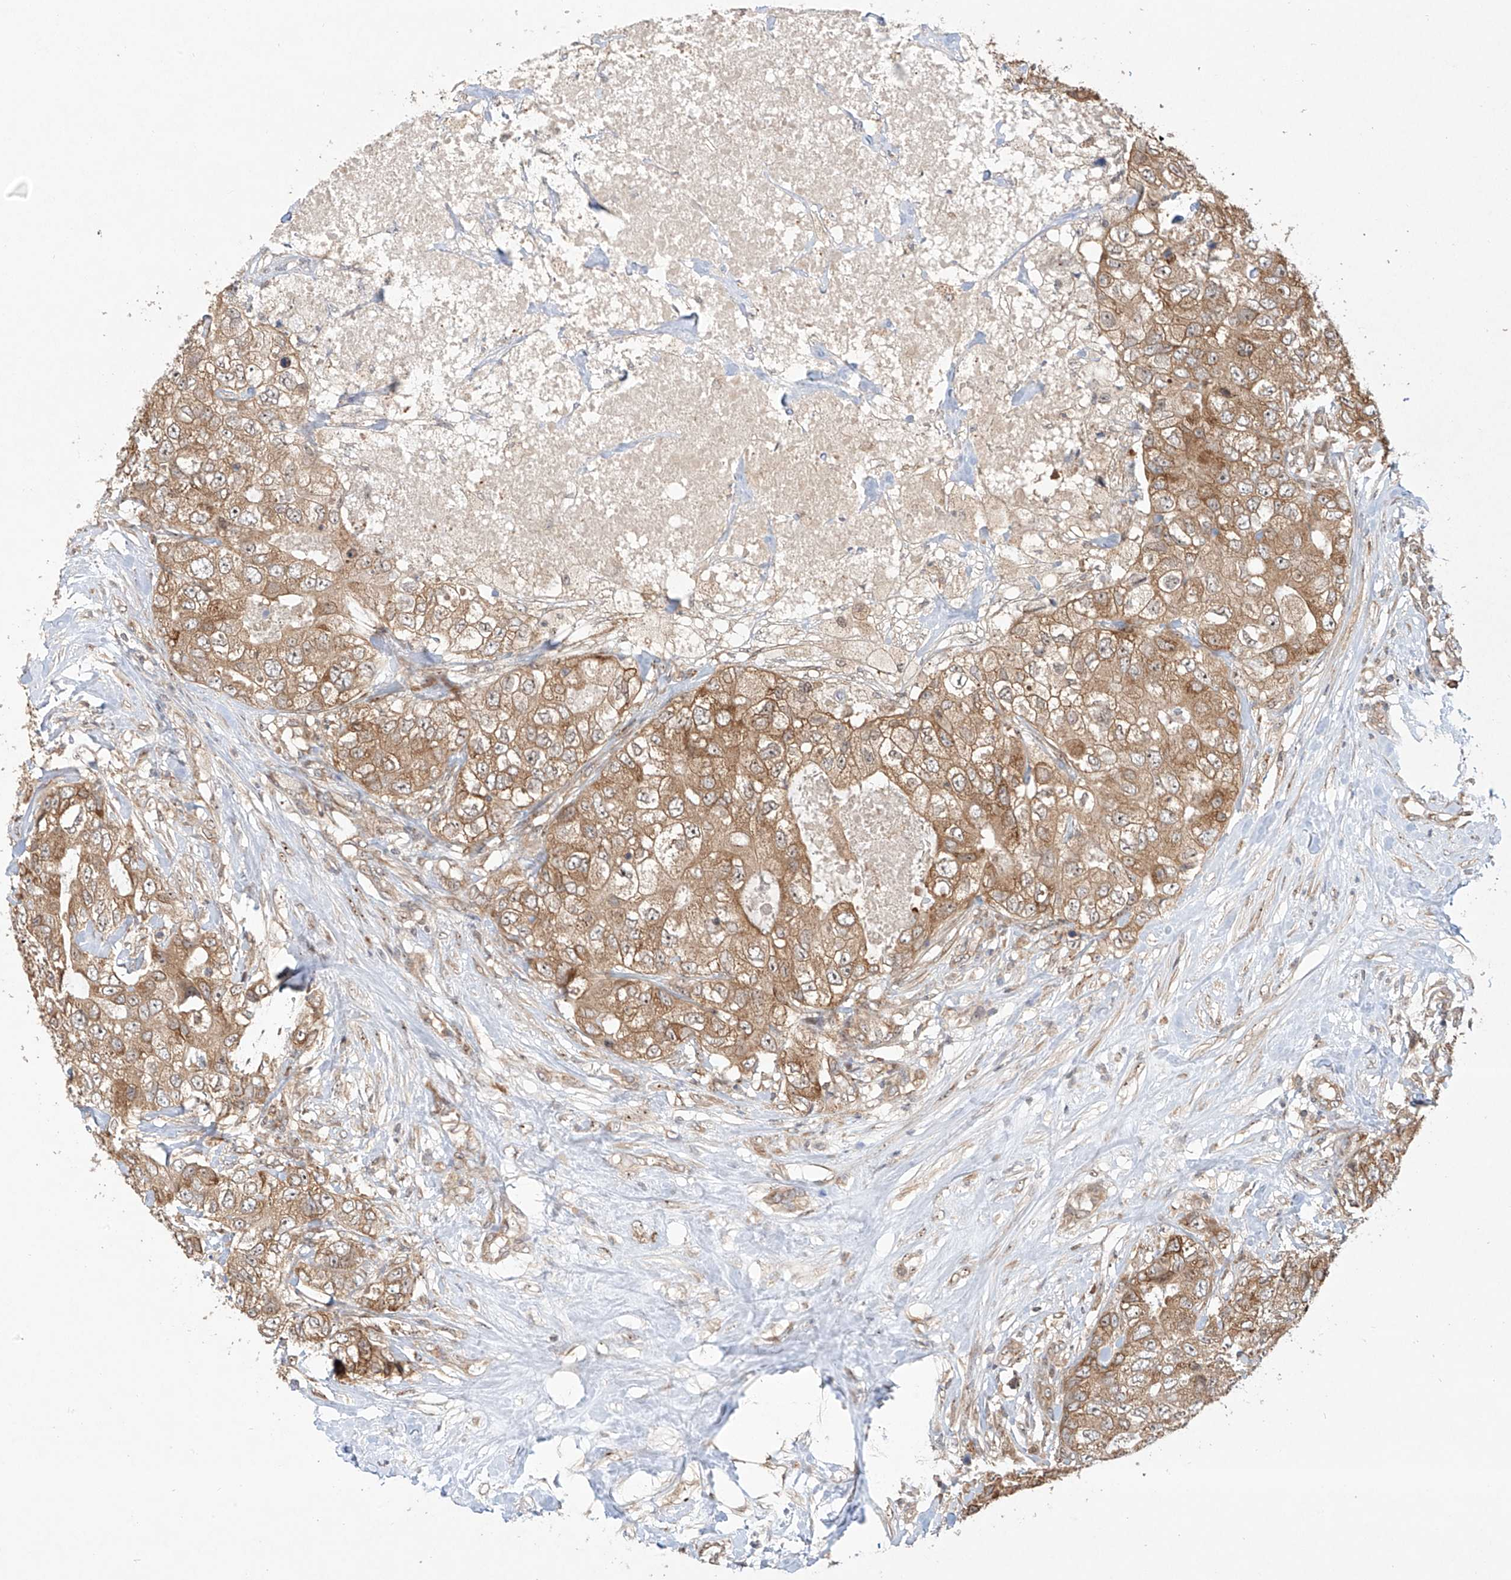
{"staining": {"intensity": "moderate", "quantity": ">75%", "location": "cytoplasmic/membranous"}, "tissue": "breast cancer", "cell_type": "Tumor cells", "image_type": "cancer", "snomed": [{"axis": "morphology", "description": "Duct carcinoma"}, {"axis": "topography", "description": "Breast"}], "caption": "Immunohistochemical staining of human breast cancer shows moderate cytoplasmic/membranous protein positivity in about >75% of tumor cells.", "gene": "TASP1", "patient": {"sex": "female", "age": 62}}